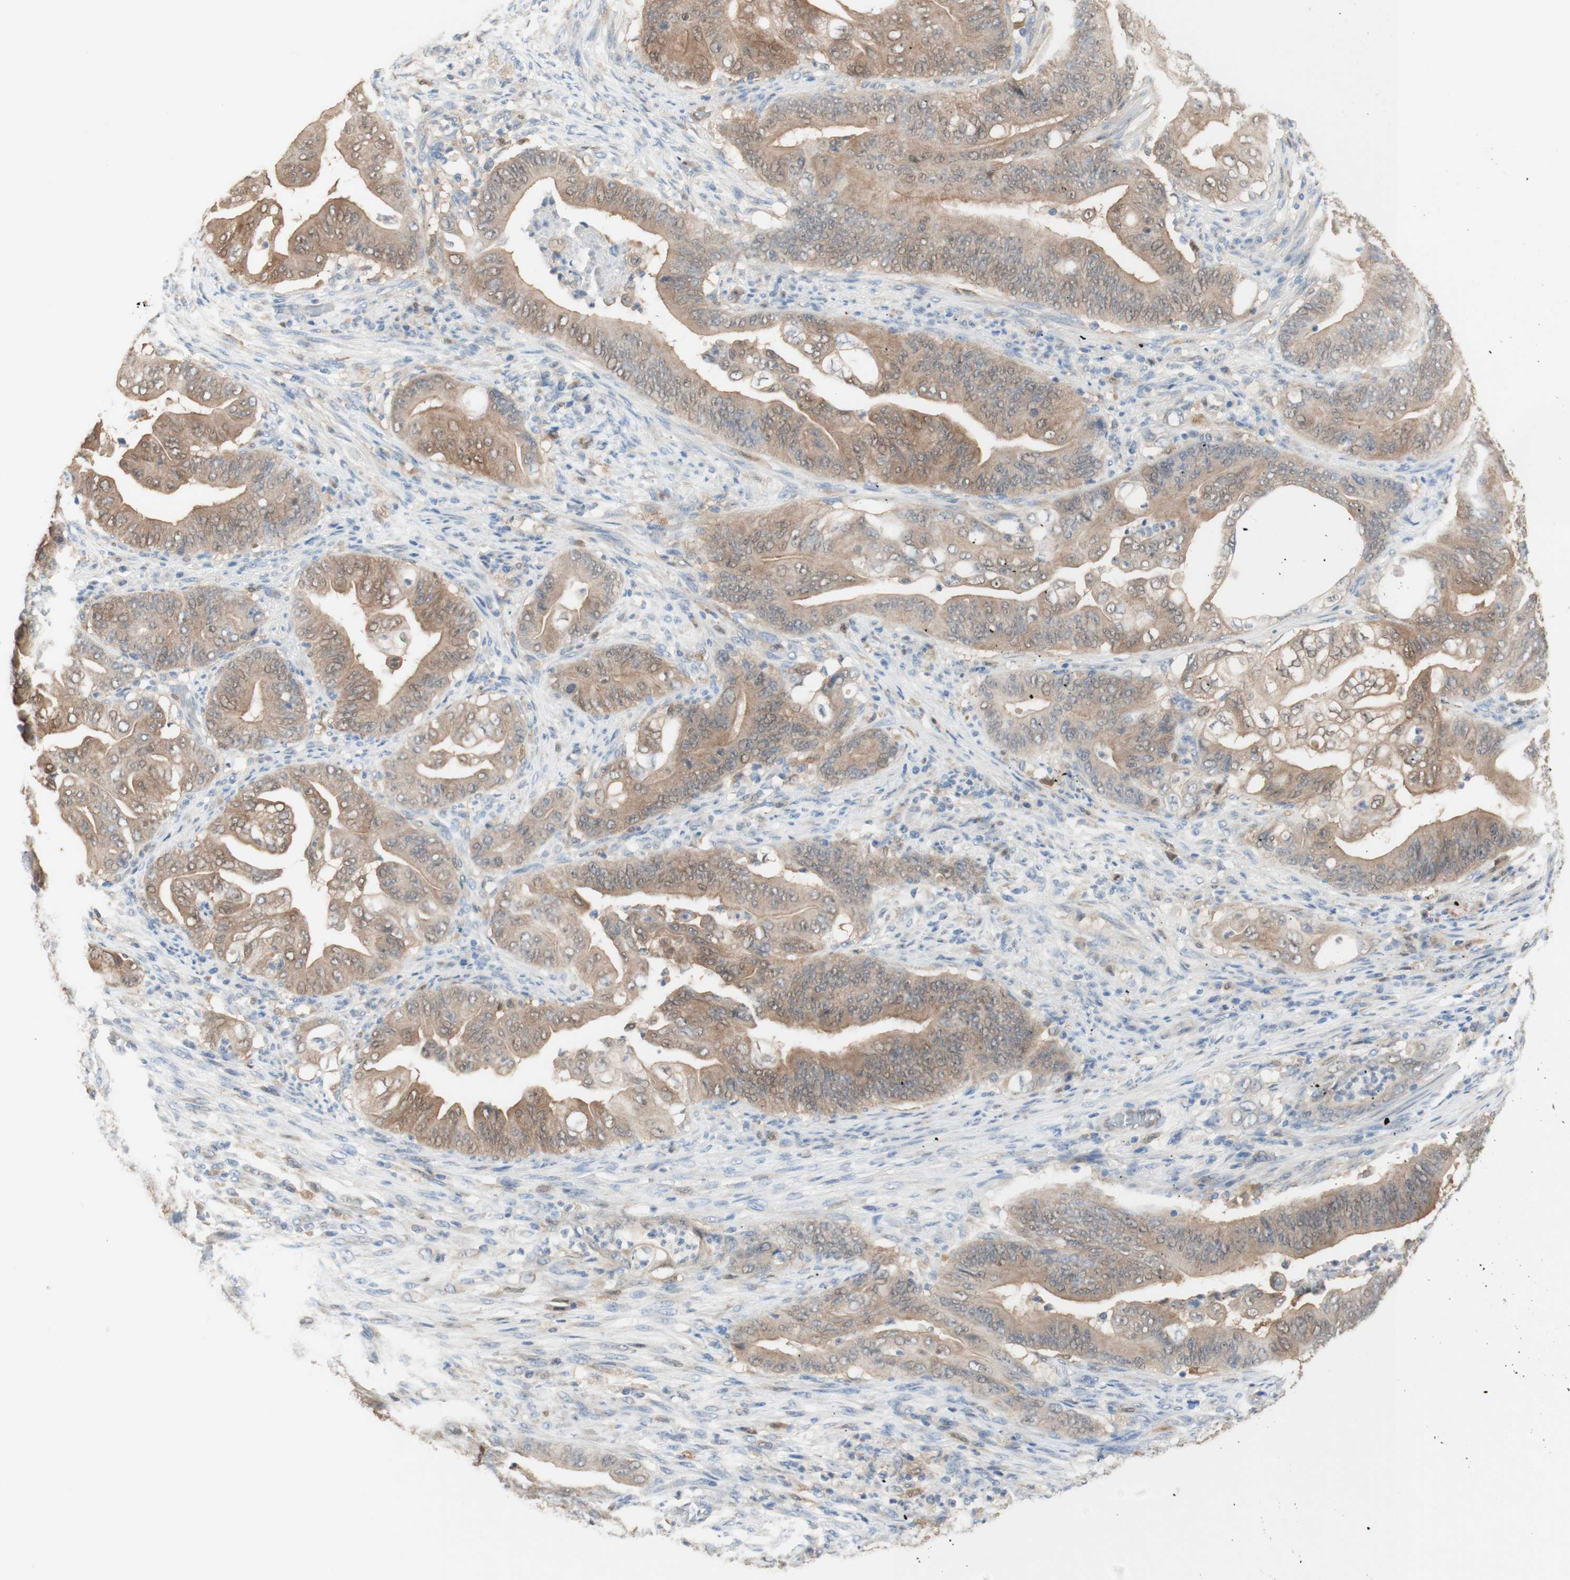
{"staining": {"intensity": "weak", "quantity": ">75%", "location": "cytoplasmic/membranous"}, "tissue": "stomach cancer", "cell_type": "Tumor cells", "image_type": "cancer", "snomed": [{"axis": "morphology", "description": "Adenocarcinoma, NOS"}, {"axis": "topography", "description": "Stomach"}], "caption": "Protein staining of stomach adenocarcinoma tissue displays weak cytoplasmic/membranous positivity in approximately >75% of tumor cells. (brown staining indicates protein expression, while blue staining denotes nuclei).", "gene": "COMT", "patient": {"sex": "female", "age": 73}}